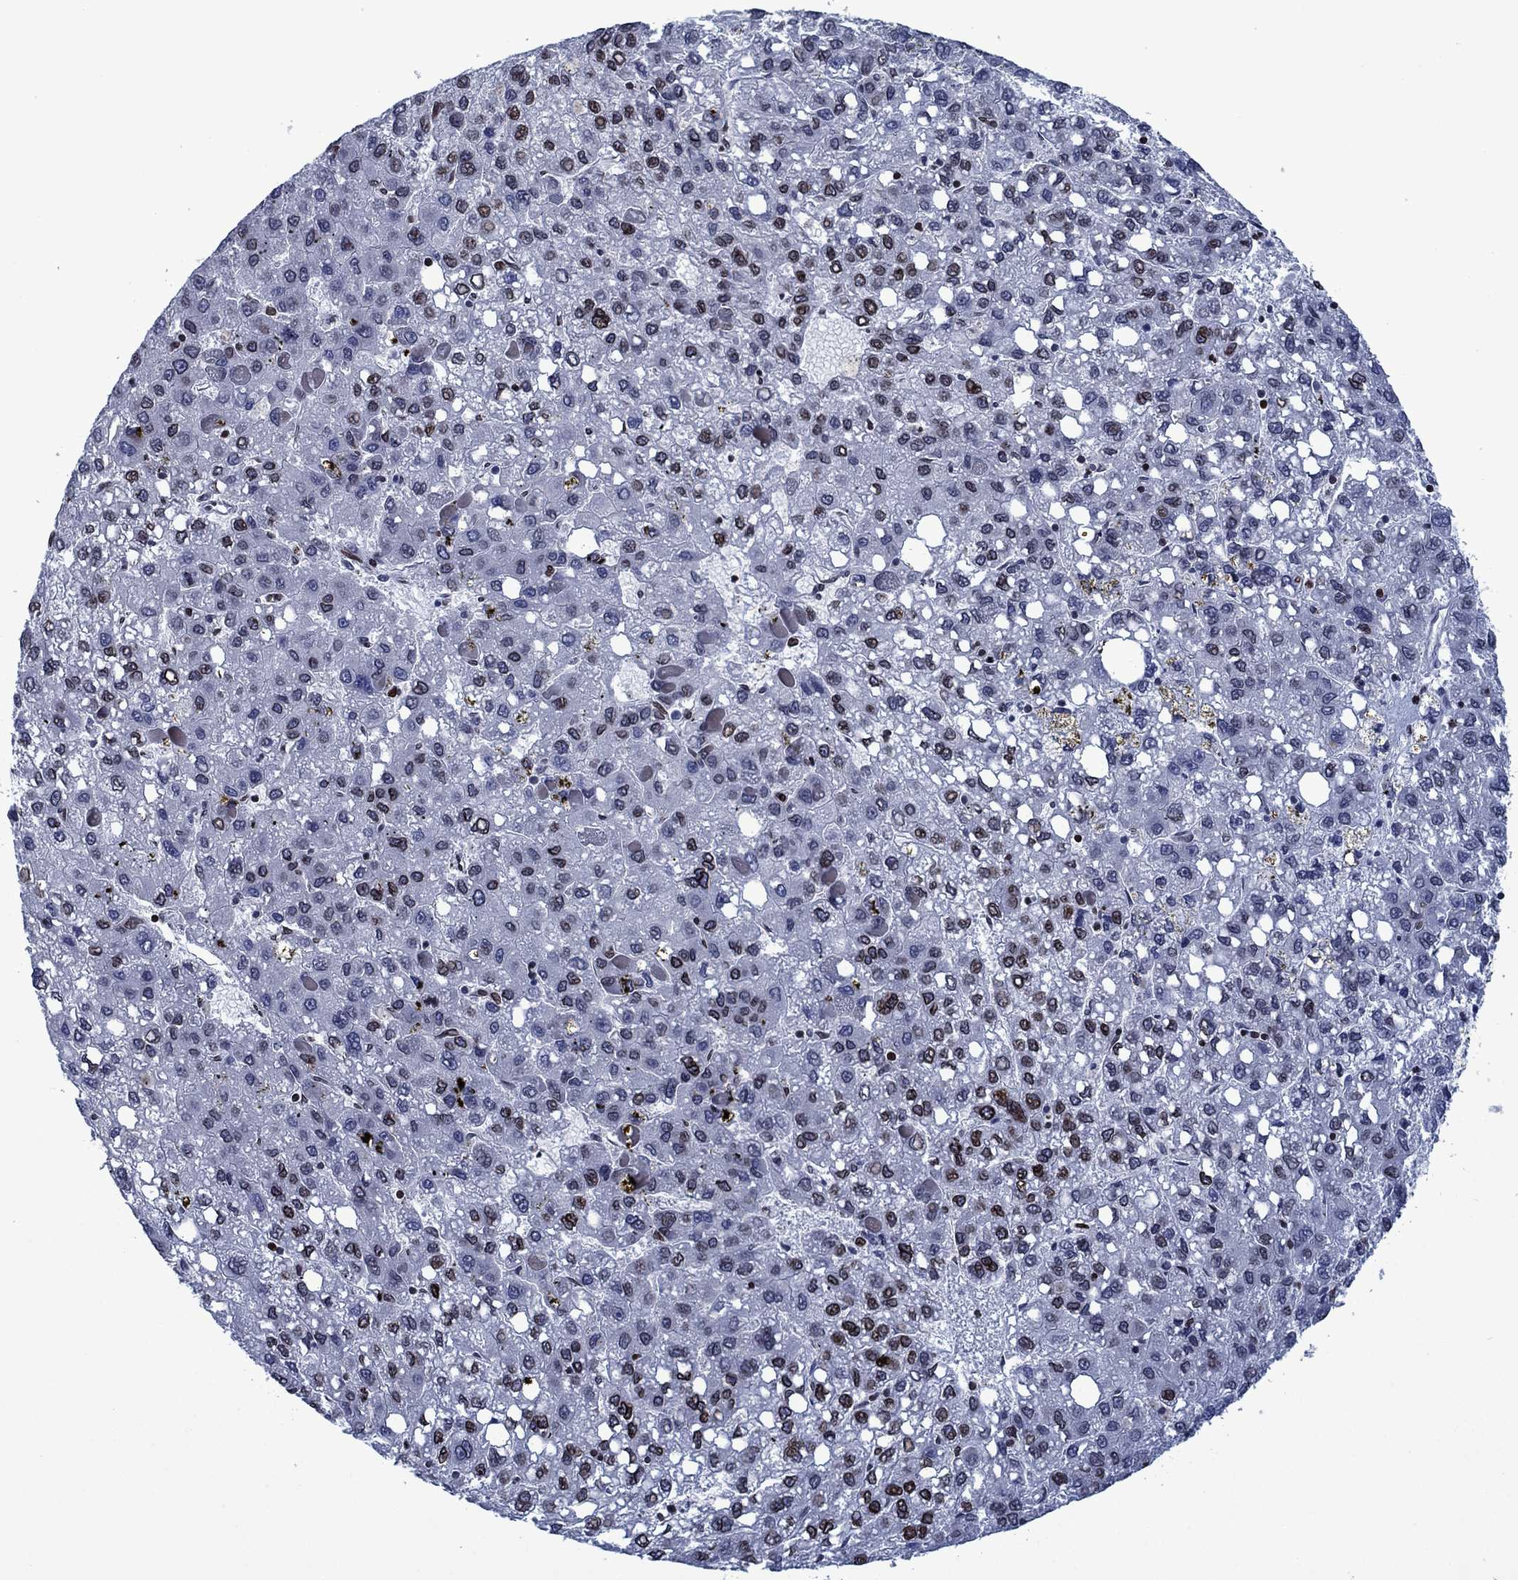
{"staining": {"intensity": "strong", "quantity": "<25%", "location": "cytoplasmic/membranous,nuclear"}, "tissue": "liver cancer", "cell_type": "Tumor cells", "image_type": "cancer", "snomed": [{"axis": "morphology", "description": "Carcinoma, Hepatocellular, NOS"}, {"axis": "topography", "description": "Liver"}], "caption": "Liver cancer (hepatocellular carcinoma) stained with a protein marker displays strong staining in tumor cells.", "gene": "SLA", "patient": {"sex": "female", "age": 82}}